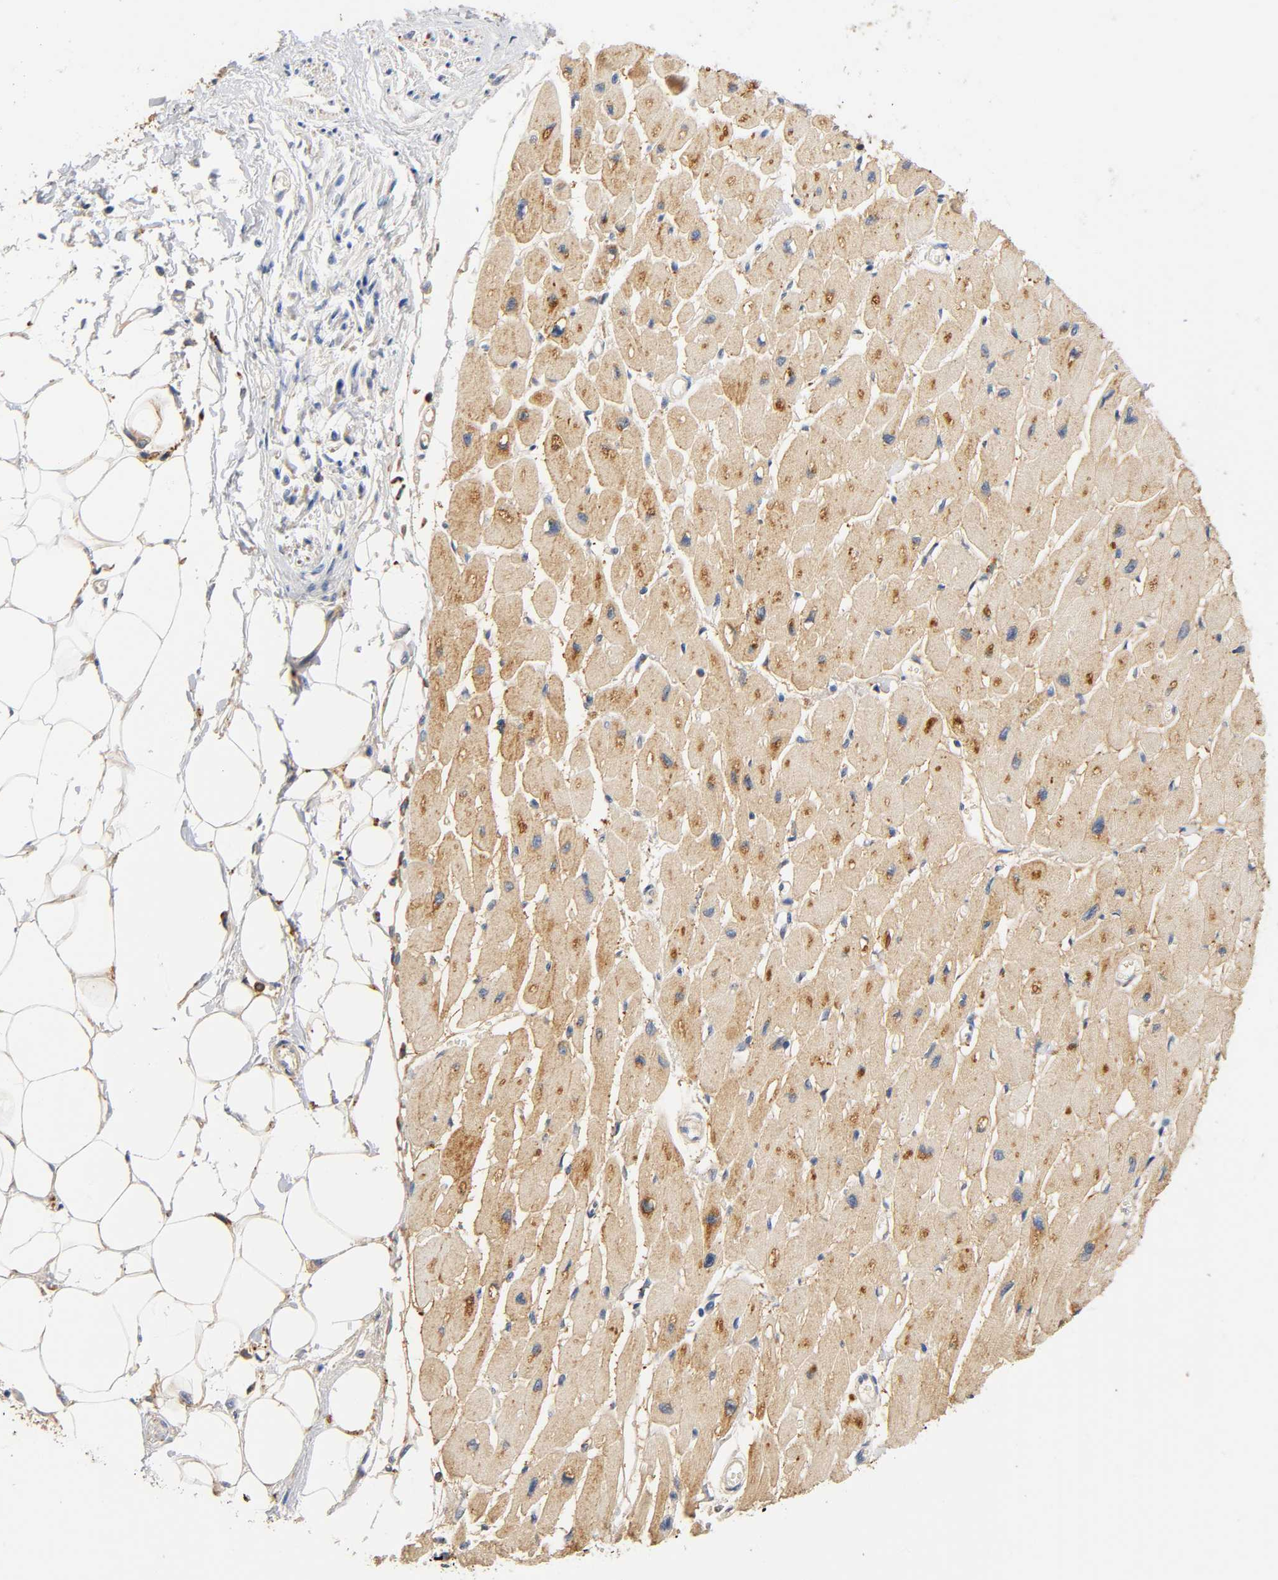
{"staining": {"intensity": "weak", "quantity": ">75%", "location": "cytoplasmic/membranous"}, "tissue": "heart muscle", "cell_type": "Cardiomyocytes", "image_type": "normal", "snomed": [{"axis": "morphology", "description": "Normal tissue, NOS"}, {"axis": "topography", "description": "Heart"}], "caption": "Immunohistochemistry (DAB (3,3'-diaminobenzidine)) staining of benign heart muscle reveals weak cytoplasmic/membranous protein expression in approximately >75% of cardiomyocytes.", "gene": "UCKL1", "patient": {"sex": "female", "age": 54}}